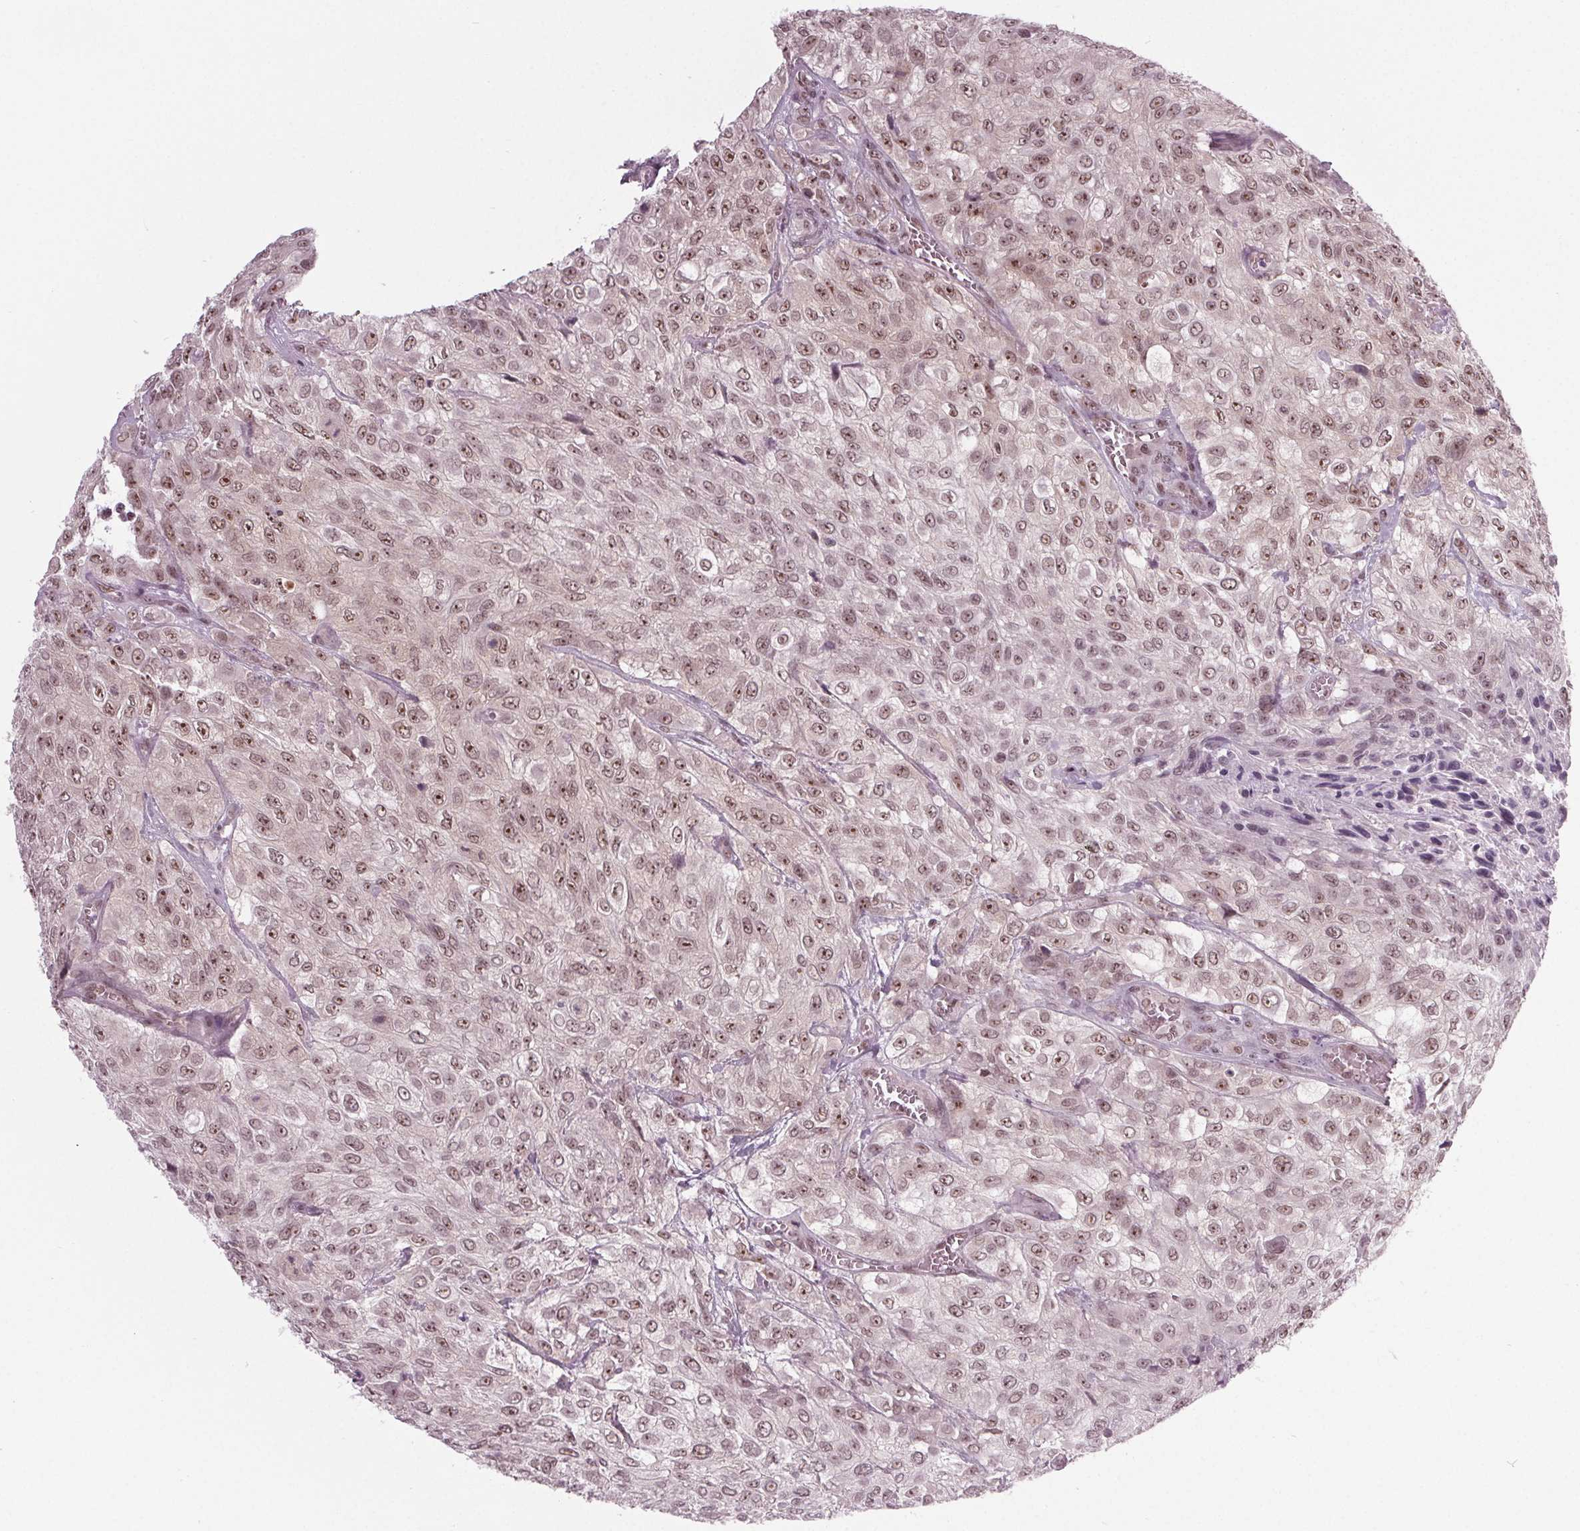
{"staining": {"intensity": "moderate", "quantity": "25%-75%", "location": "nuclear"}, "tissue": "urothelial cancer", "cell_type": "Tumor cells", "image_type": "cancer", "snomed": [{"axis": "morphology", "description": "Urothelial carcinoma, High grade"}, {"axis": "topography", "description": "Urinary bladder"}], "caption": "Immunohistochemistry (IHC) histopathology image of neoplastic tissue: human urothelial cancer stained using immunohistochemistry demonstrates medium levels of moderate protein expression localized specifically in the nuclear of tumor cells, appearing as a nuclear brown color.", "gene": "DDX41", "patient": {"sex": "male", "age": 57}}